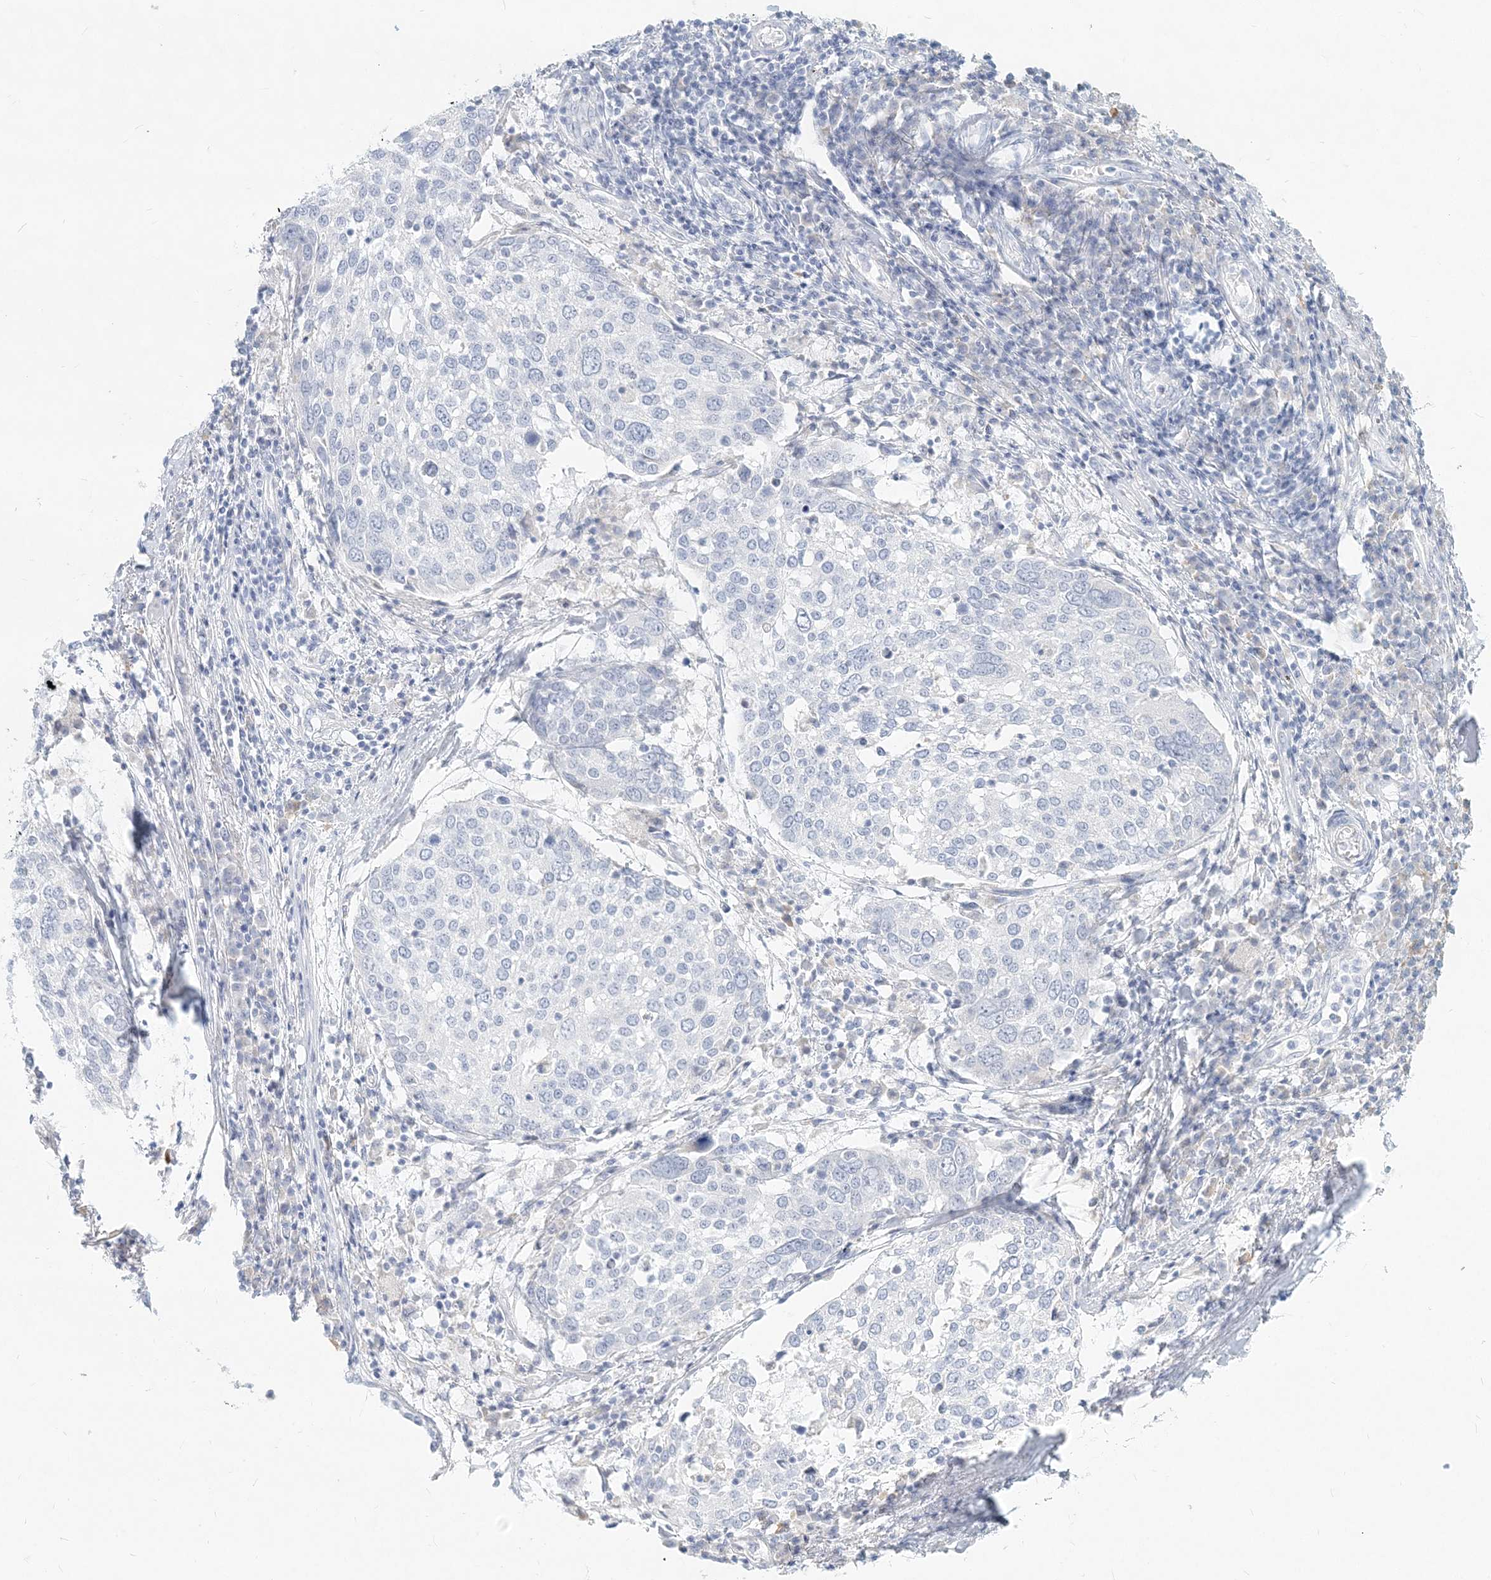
{"staining": {"intensity": "negative", "quantity": "none", "location": "none"}, "tissue": "lung cancer", "cell_type": "Tumor cells", "image_type": "cancer", "snomed": [{"axis": "morphology", "description": "Squamous cell carcinoma, NOS"}, {"axis": "topography", "description": "Lung"}], "caption": "There is no significant positivity in tumor cells of squamous cell carcinoma (lung).", "gene": "CSN1S1", "patient": {"sex": "male", "age": 65}}